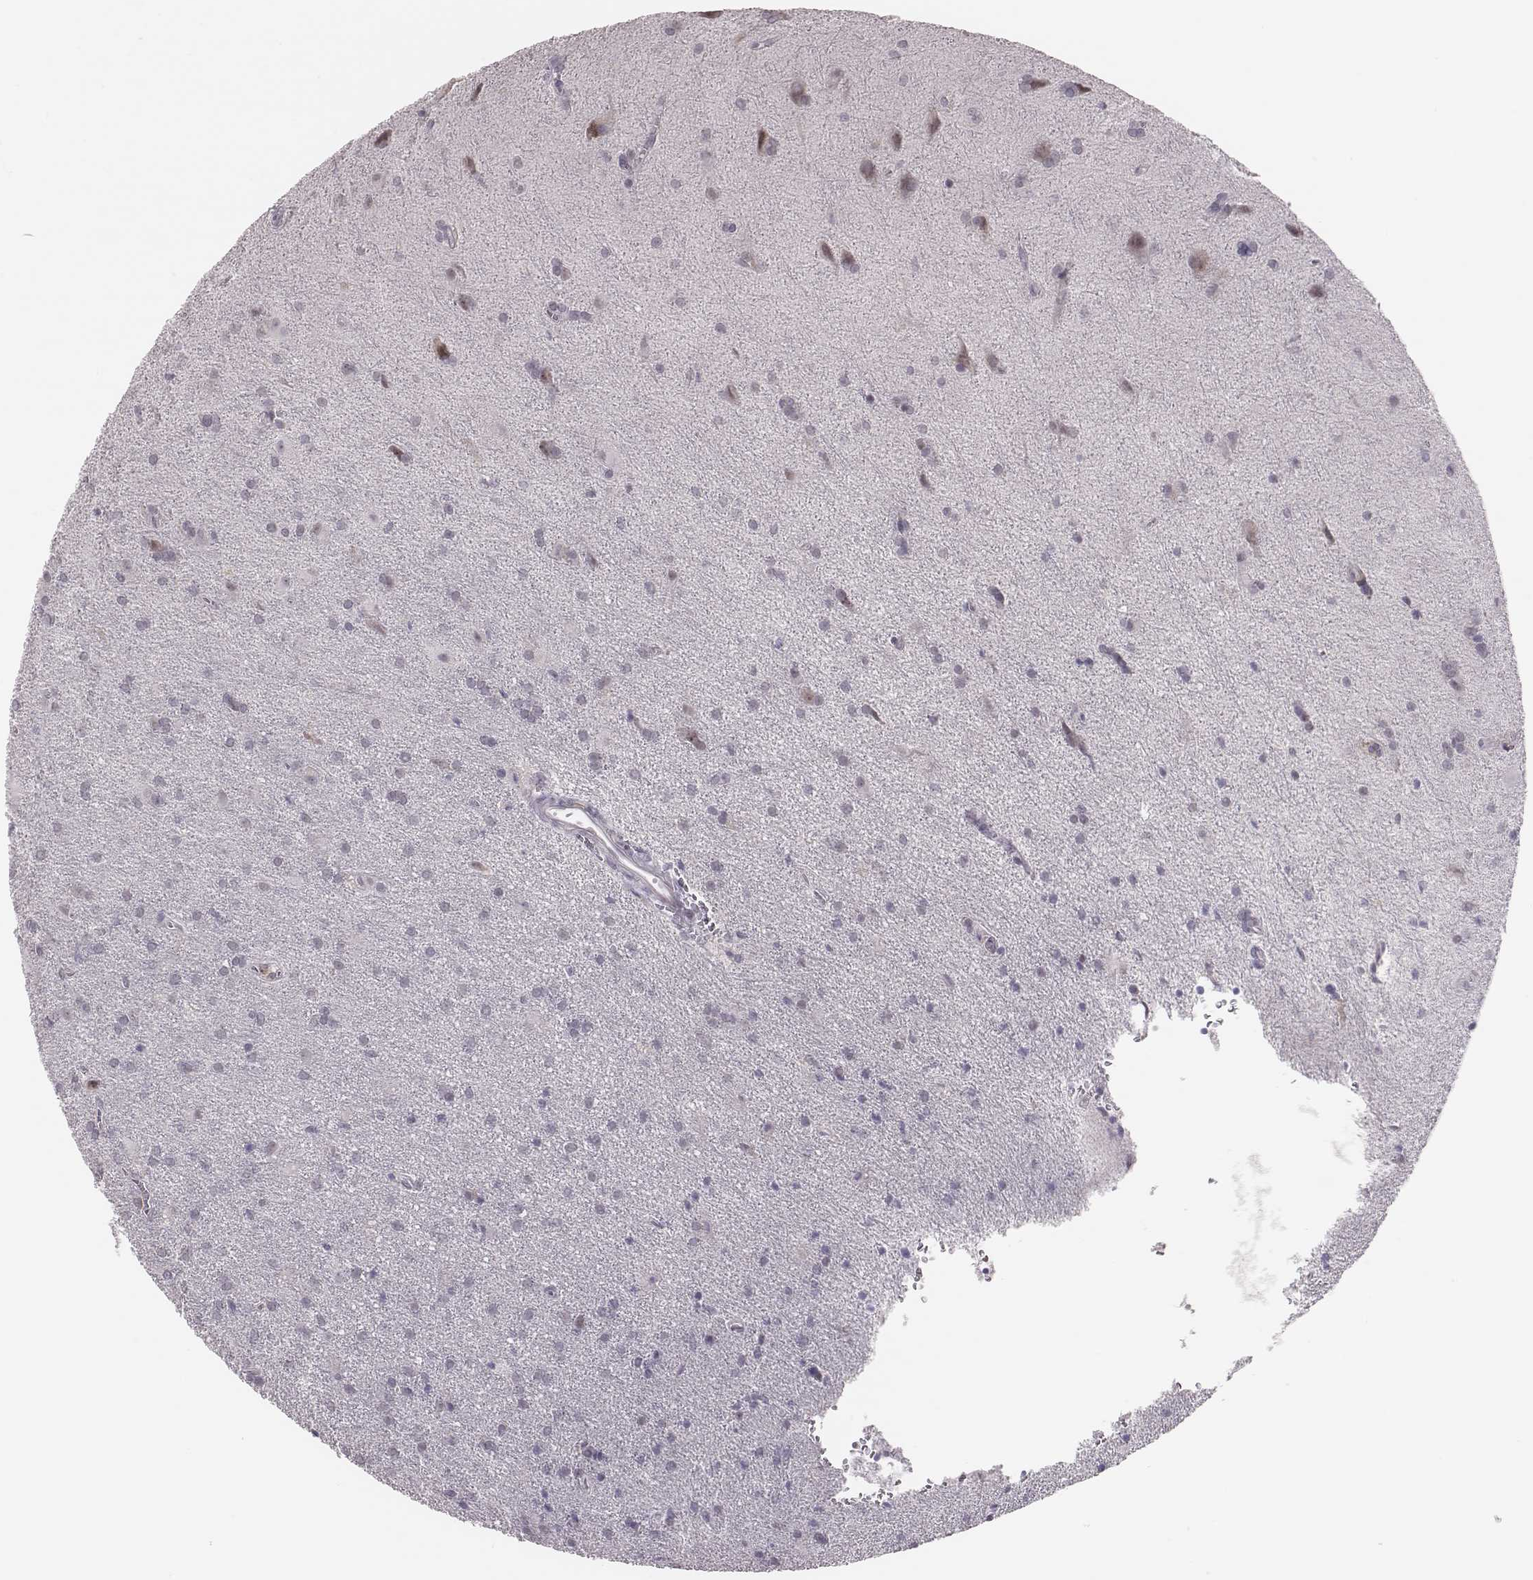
{"staining": {"intensity": "negative", "quantity": "none", "location": "none"}, "tissue": "glioma", "cell_type": "Tumor cells", "image_type": "cancer", "snomed": [{"axis": "morphology", "description": "Glioma, malignant, Low grade"}, {"axis": "topography", "description": "Brain"}], "caption": "A photomicrograph of human low-grade glioma (malignant) is negative for staining in tumor cells.", "gene": "PBK", "patient": {"sex": "male", "age": 58}}